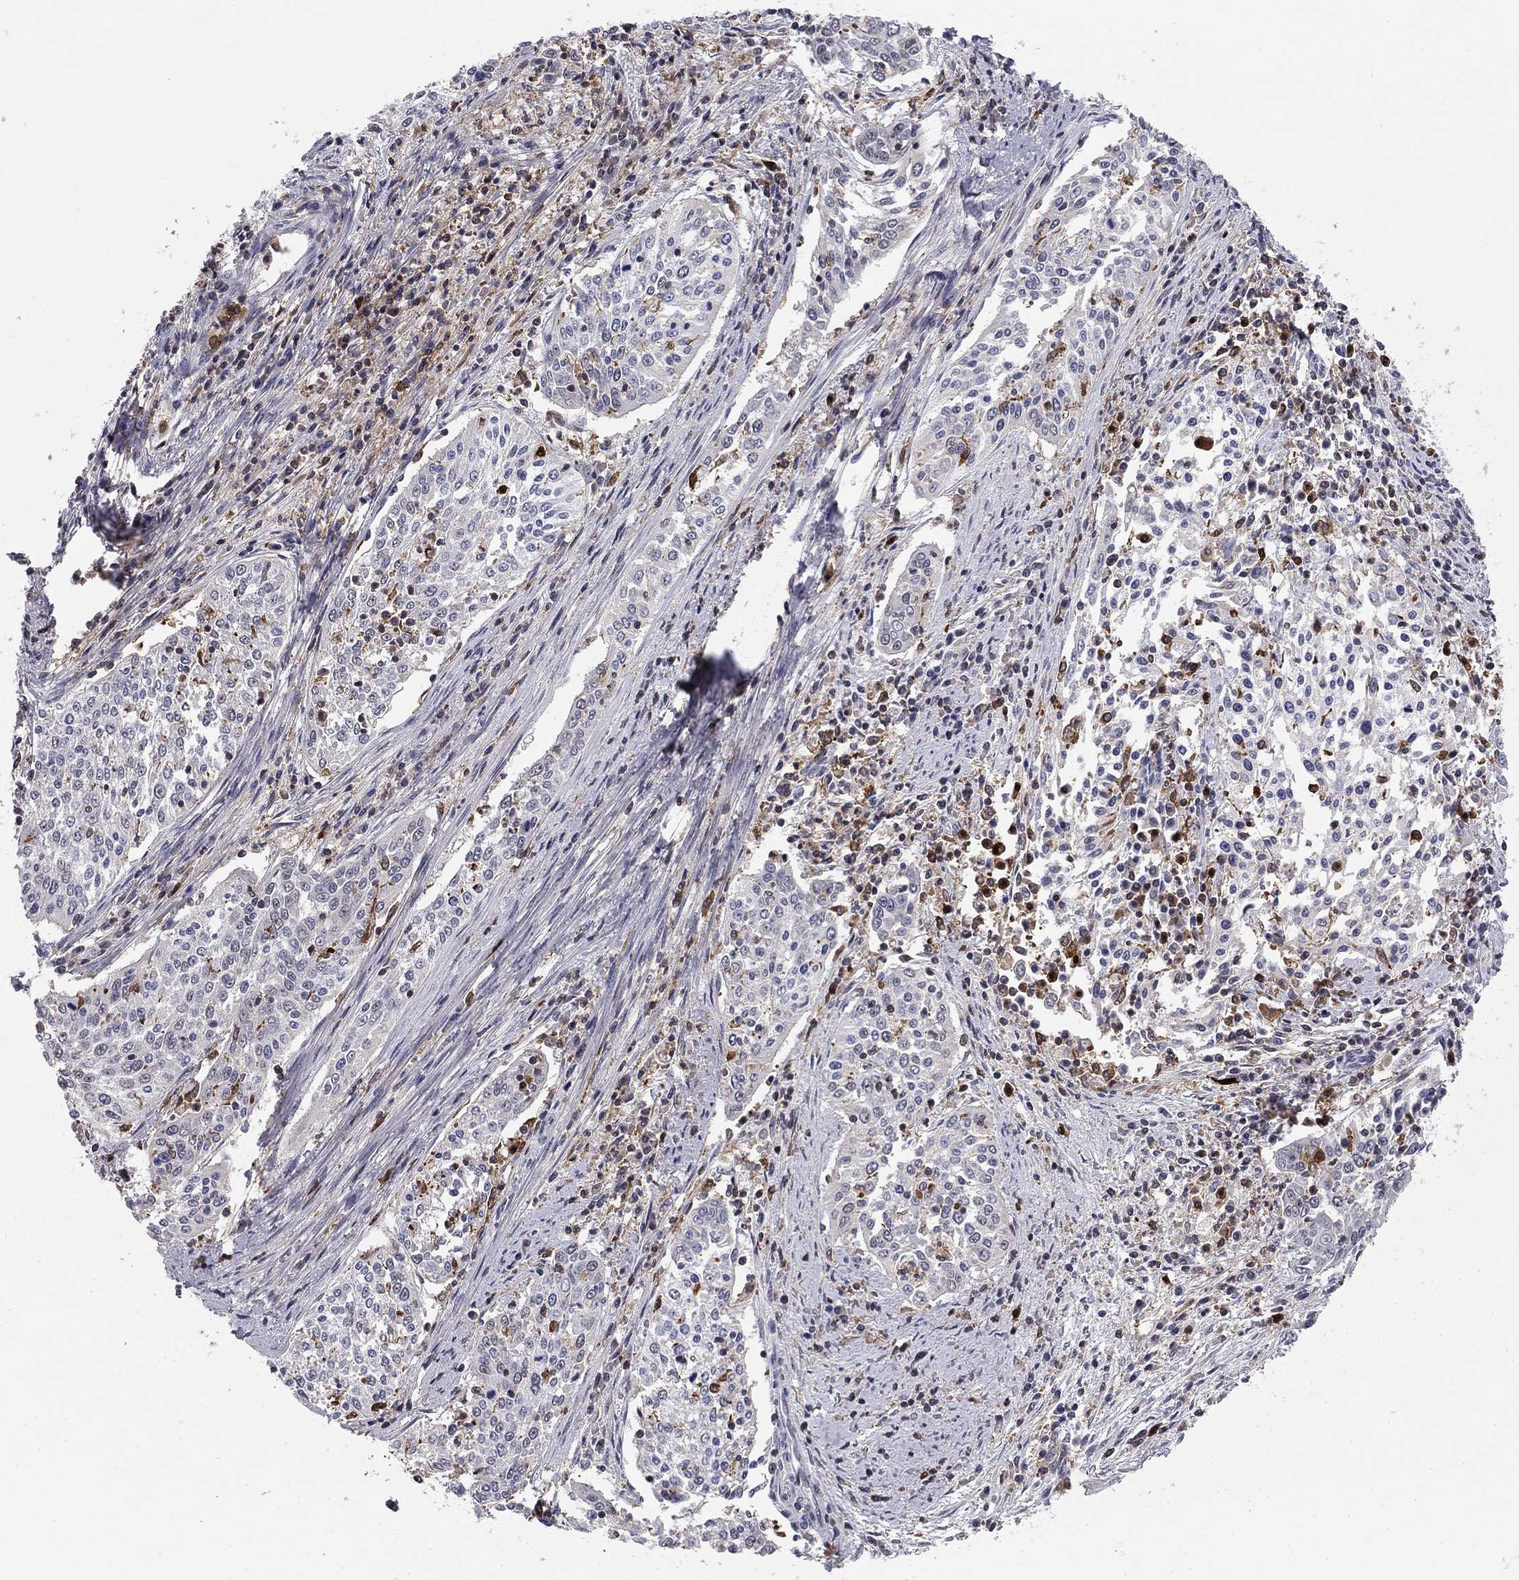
{"staining": {"intensity": "negative", "quantity": "none", "location": "none"}, "tissue": "cervical cancer", "cell_type": "Tumor cells", "image_type": "cancer", "snomed": [{"axis": "morphology", "description": "Squamous cell carcinoma, NOS"}, {"axis": "topography", "description": "Cervix"}], "caption": "An immunohistochemistry (IHC) image of squamous cell carcinoma (cervical) is shown. There is no staining in tumor cells of squamous cell carcinoma (cervical).", "gene": "PLCB2", "patient": {"sex": "female", "age": 41}}